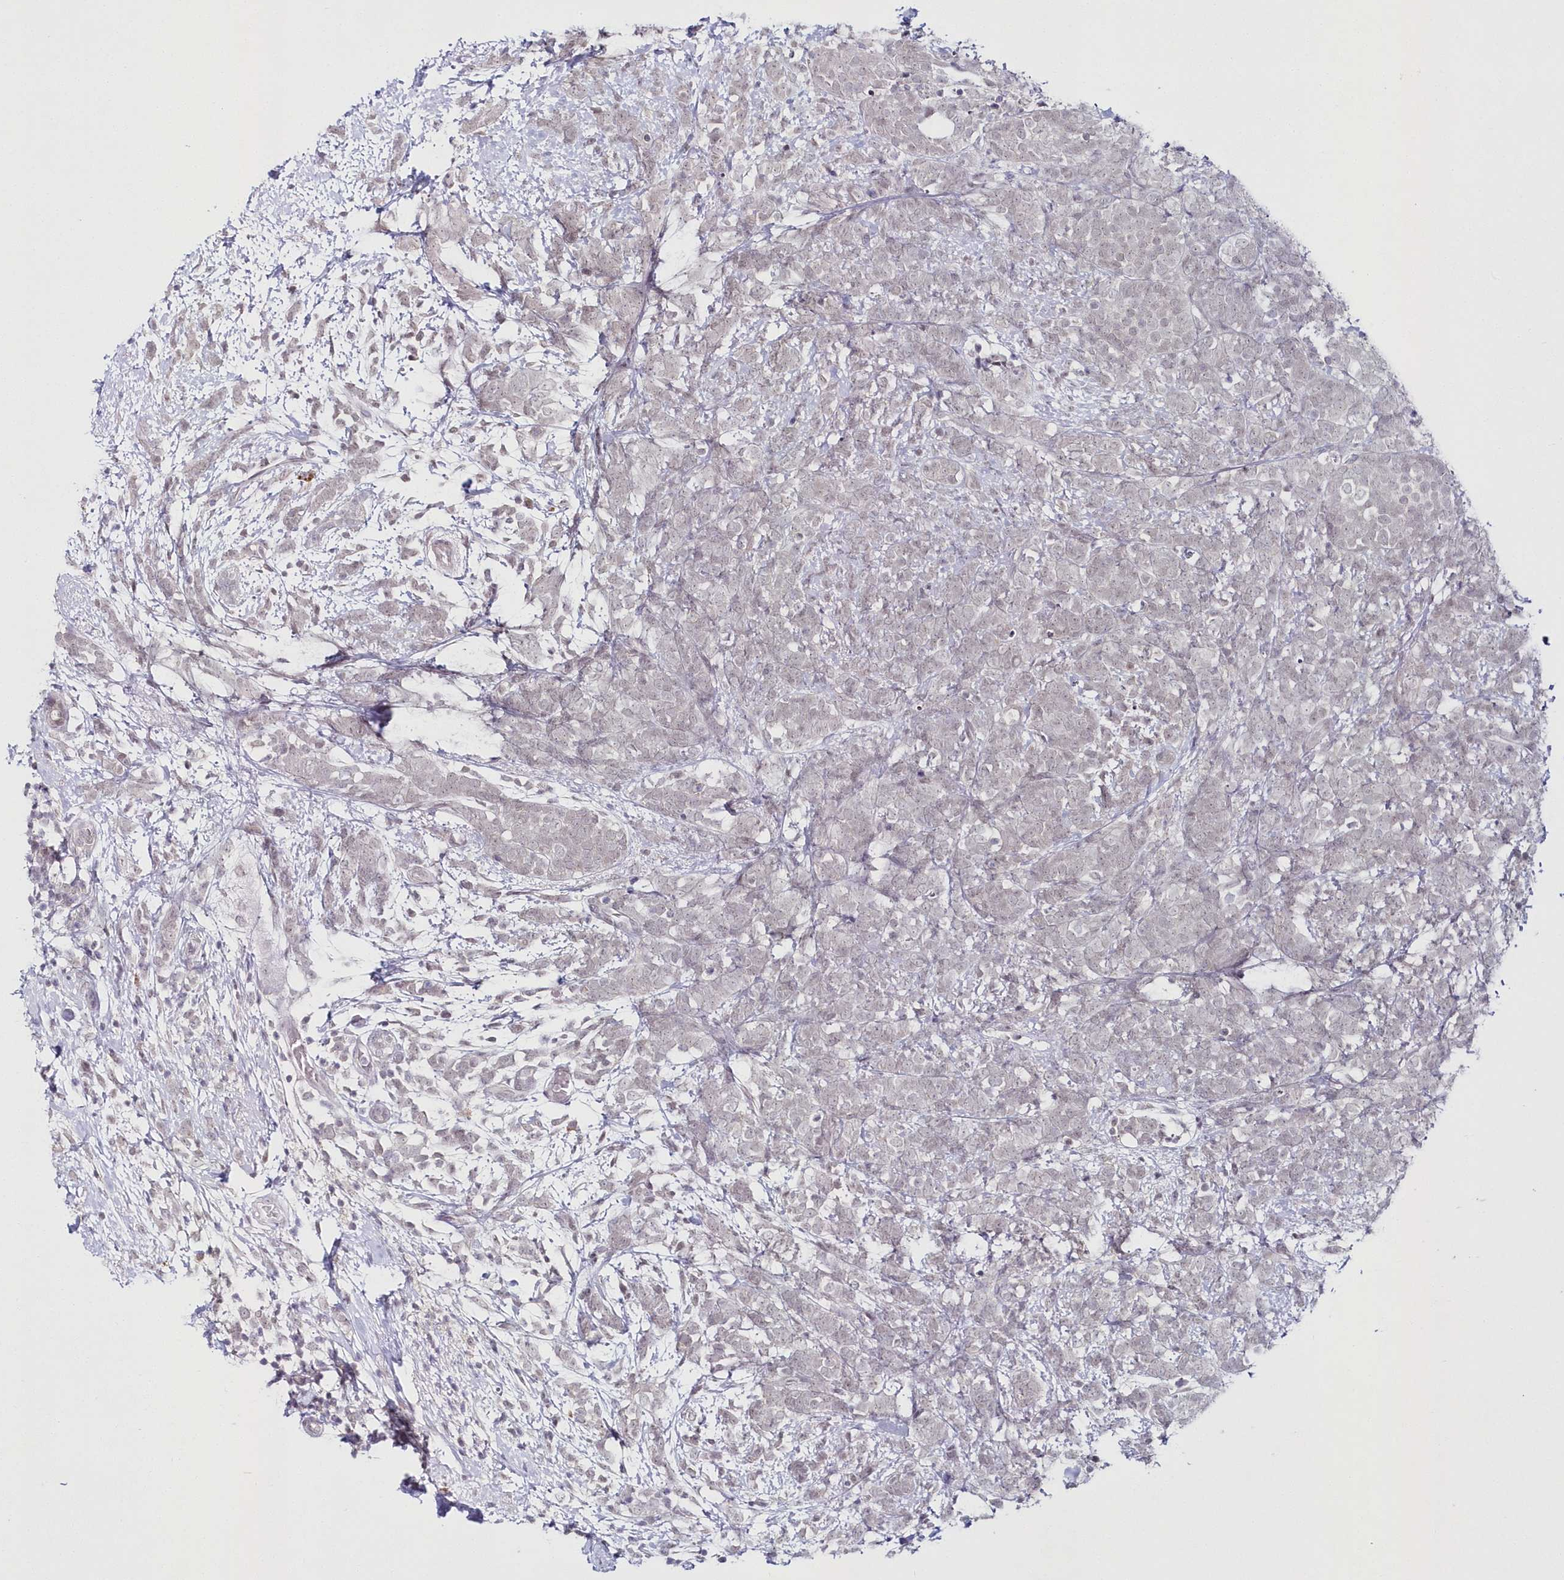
{"staining": {"intensity": "weak", "quantity": "<25%", "location": "nuclear"}, "tissue": "breast cancer", "cell_type": "Tumor cells", "image_type": "cancer", "snomed": [{"axis": "morphology", "description": "Lobular carcinoma"}, {"axis": "topography", "description": "Breast"}], "caption": "Immunohistochemistry (IHC) of lobular carcinoma (breast) reveals no positivity in tumor cells.", "gene": "HYCC2", "patient": {"sex": "female", "age": 58}}